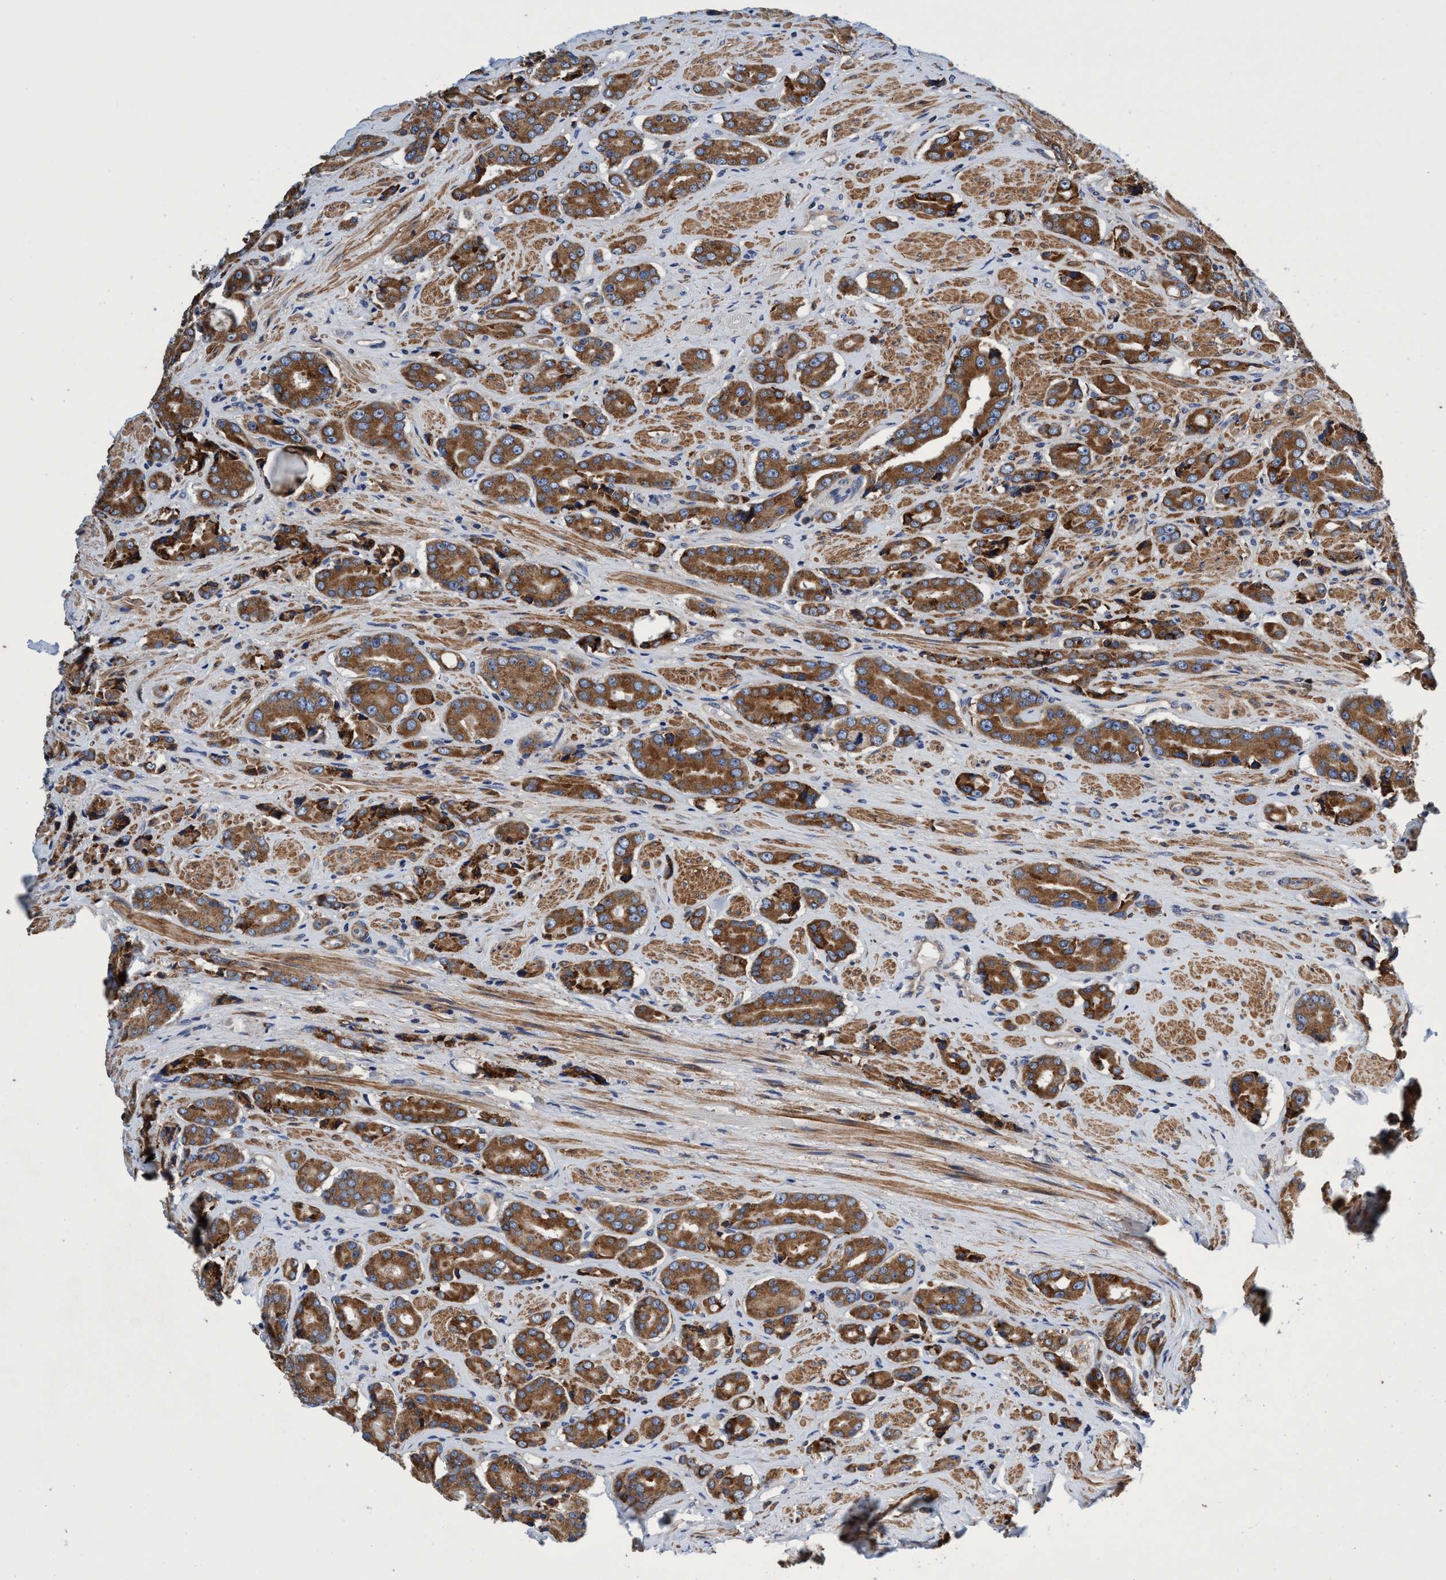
{"staining": {"intensity": "strong", "quantity": ">75%", "location": "cytoplasmic/membranous"}, "tissue": "prostate cancer", "cell_type": "Tumor cells", "image_type": "cancer", "snomed": [{"axis": "morphology", "description": "Adenocarcinoma, High grade"}, {"axis": "topography", "description": "Prostate"}], "caption": "A photomicrograph of human prostate cancer (adenocarcinoma (high-grade)) stained for a protein exhibits strong cytoplasmic/membranous brown staining in tumor cells. (Stains: DAB (3,3'-diaminobenzidine) in brown, nuclei in blue, Microscopy: brightfield microscopy at high magnification).", "gene": "CALCOCO2", "patient": {"sex": "male", "age": 71}}